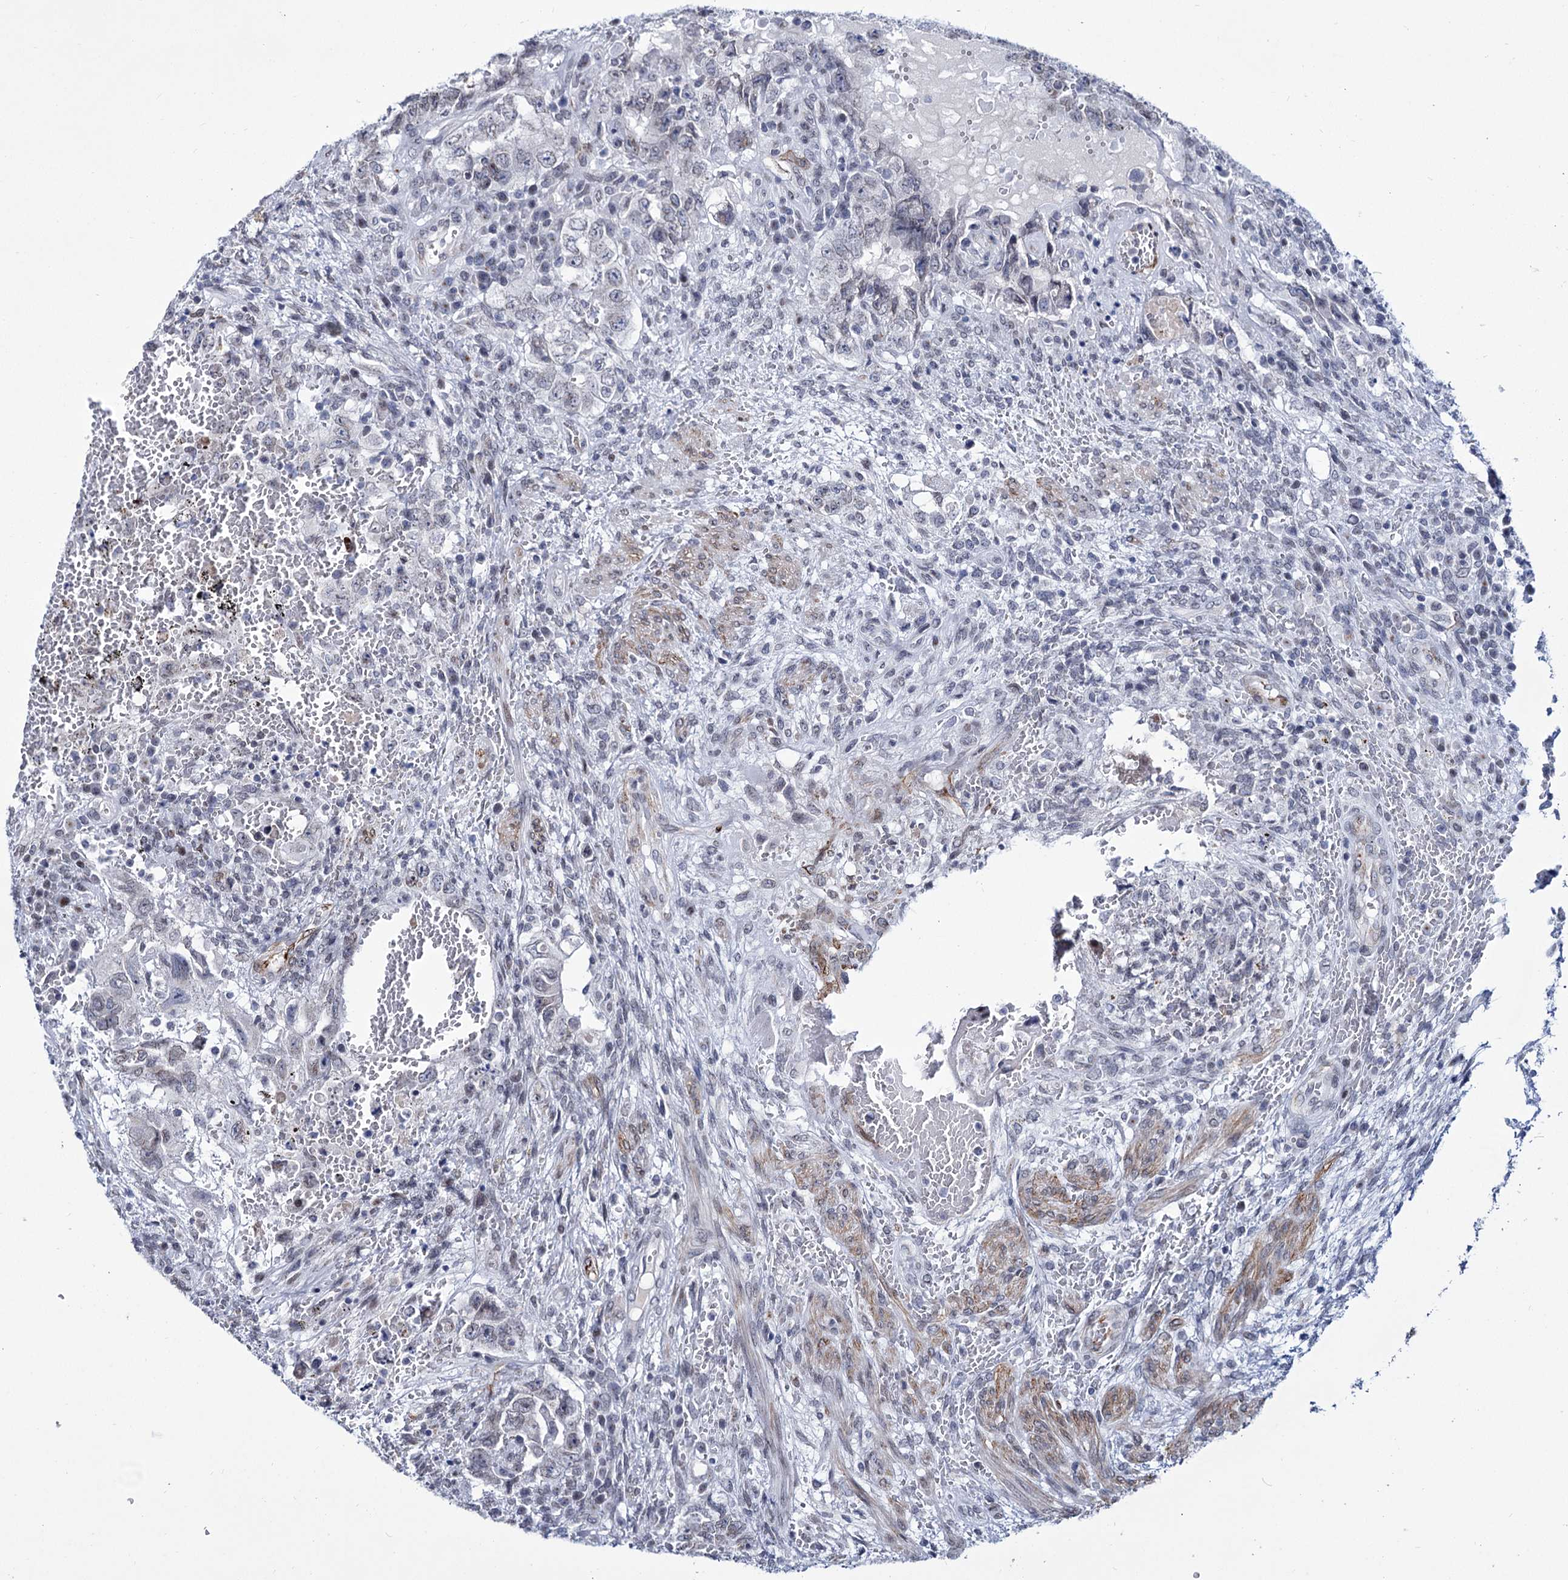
{"staining": {"intensity": "negative", "quantity": "none", "location": "none"}, "tissue": "testis cancer", "cell_type": "Tumor cells", "image_type": "cancer", "snomed": [{"axis": "morphology", "description": "Carcinoma, Embryonal, NOS"}, {"axis": "topography", "description": "Testis"}], "caption": "This is an immunohistochemistry histopathology image of testis cancer (embryonal carcinoma). There is no staining in tumor cells.", "gene": "ZC3H12C", "patient": {"sex": "male", "age": 26}}